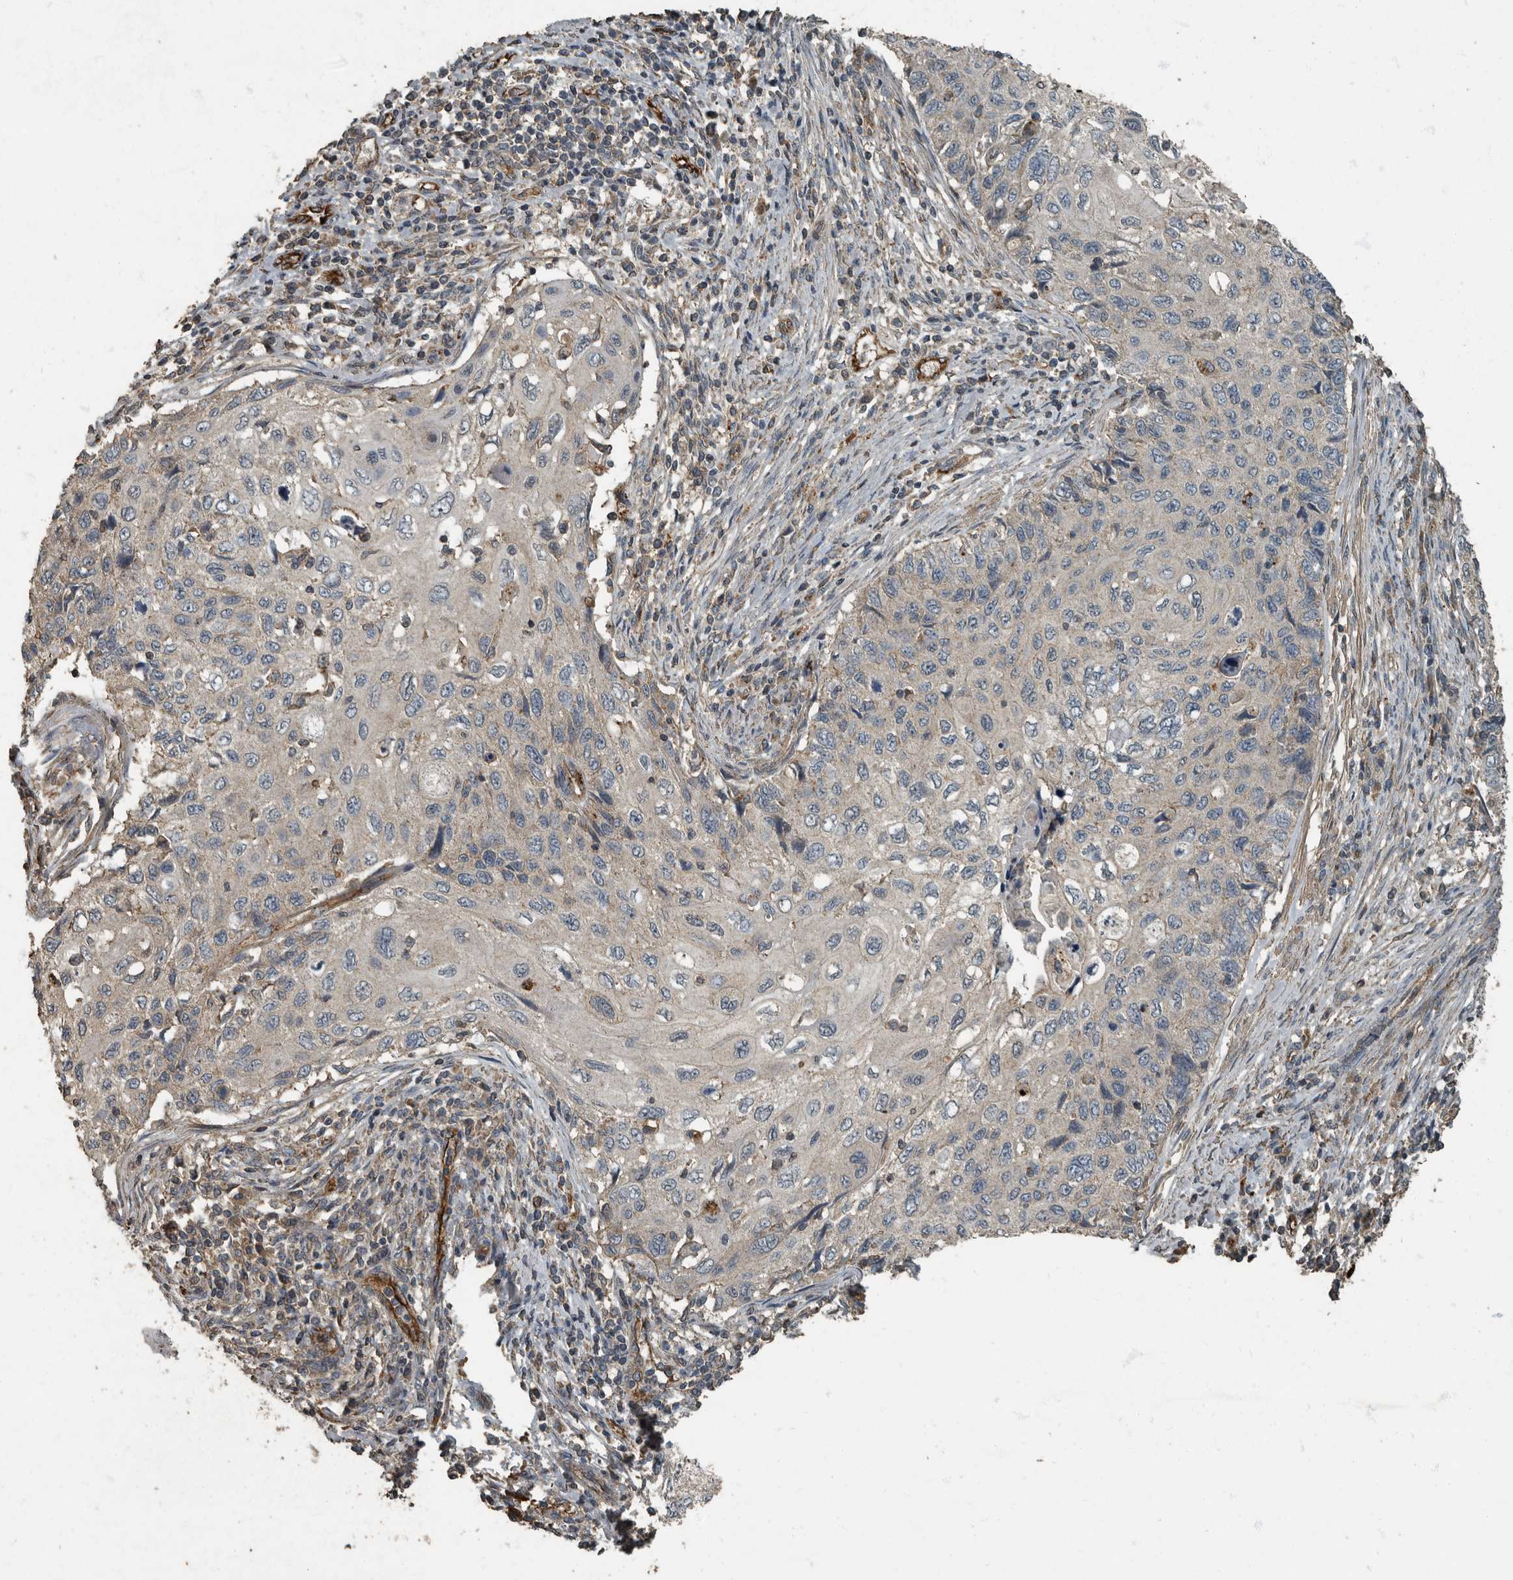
{"staining": {"intensity": "negative", "quantity": "none", "location": "none"}, "tissue": "cervical cancer", "cell_type": "Tumor cells", "image_type": "cancer", "snomed": [{"axis": "morphology", "description": "Squamous cell carcinoma, NOS"}, {"axis": "topography", "description": "Cervix"}], "caption": "DAB (3,3'-diaminobenzidine) immunohistochemical staining of cervical squamous cell carcinoma exhibits no significant staining in tumor cells. The staining was performed using DAB (3,3'-diaminobenzidine) to visualize the protein expression in brown, while the nuclei were stained in blue with hematoxylin (Magnification: 20x).", "gene": "IL15RA", "patient": {"sex": "female", "age": 70}}